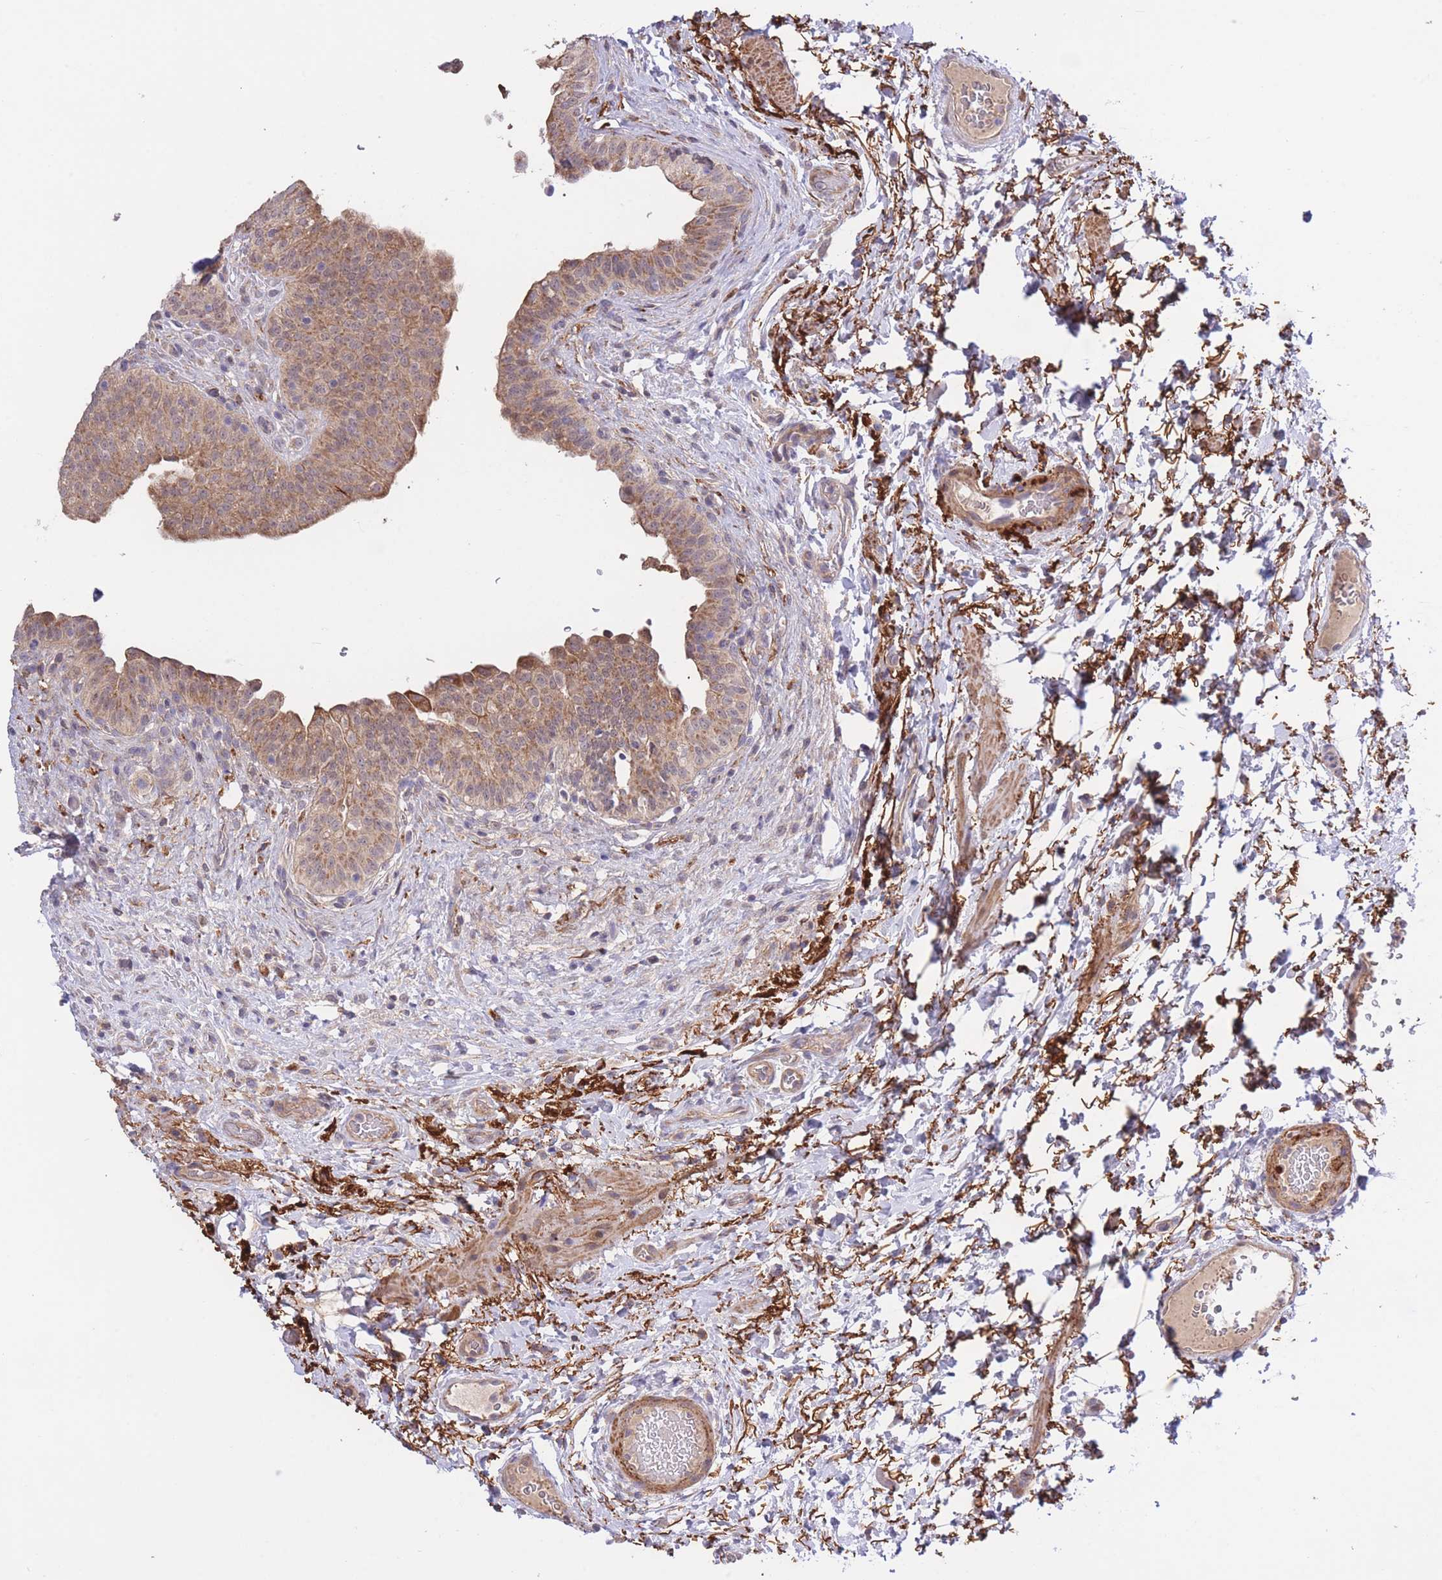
{"staining": {"intensity": "moderate", "quantity": ">75%", "location": "cytoplasmic/membranous"}, "tissue": "urinary bladder", "cell_type": "Urothelial cells", "image_type": "normal", "snomed": [{"axis": "morphology", "description": "Normal tissue, NOS"}, {"axis": "topography", "description": "Urinary bladder"}], "caption": "Moderate cytoplasmic/membranous protein staining is seen in about >75% of urothelial cells in urinary bladder.", "gene": "ATP13A2", "patient": {"sex": "male", "age": 69}}